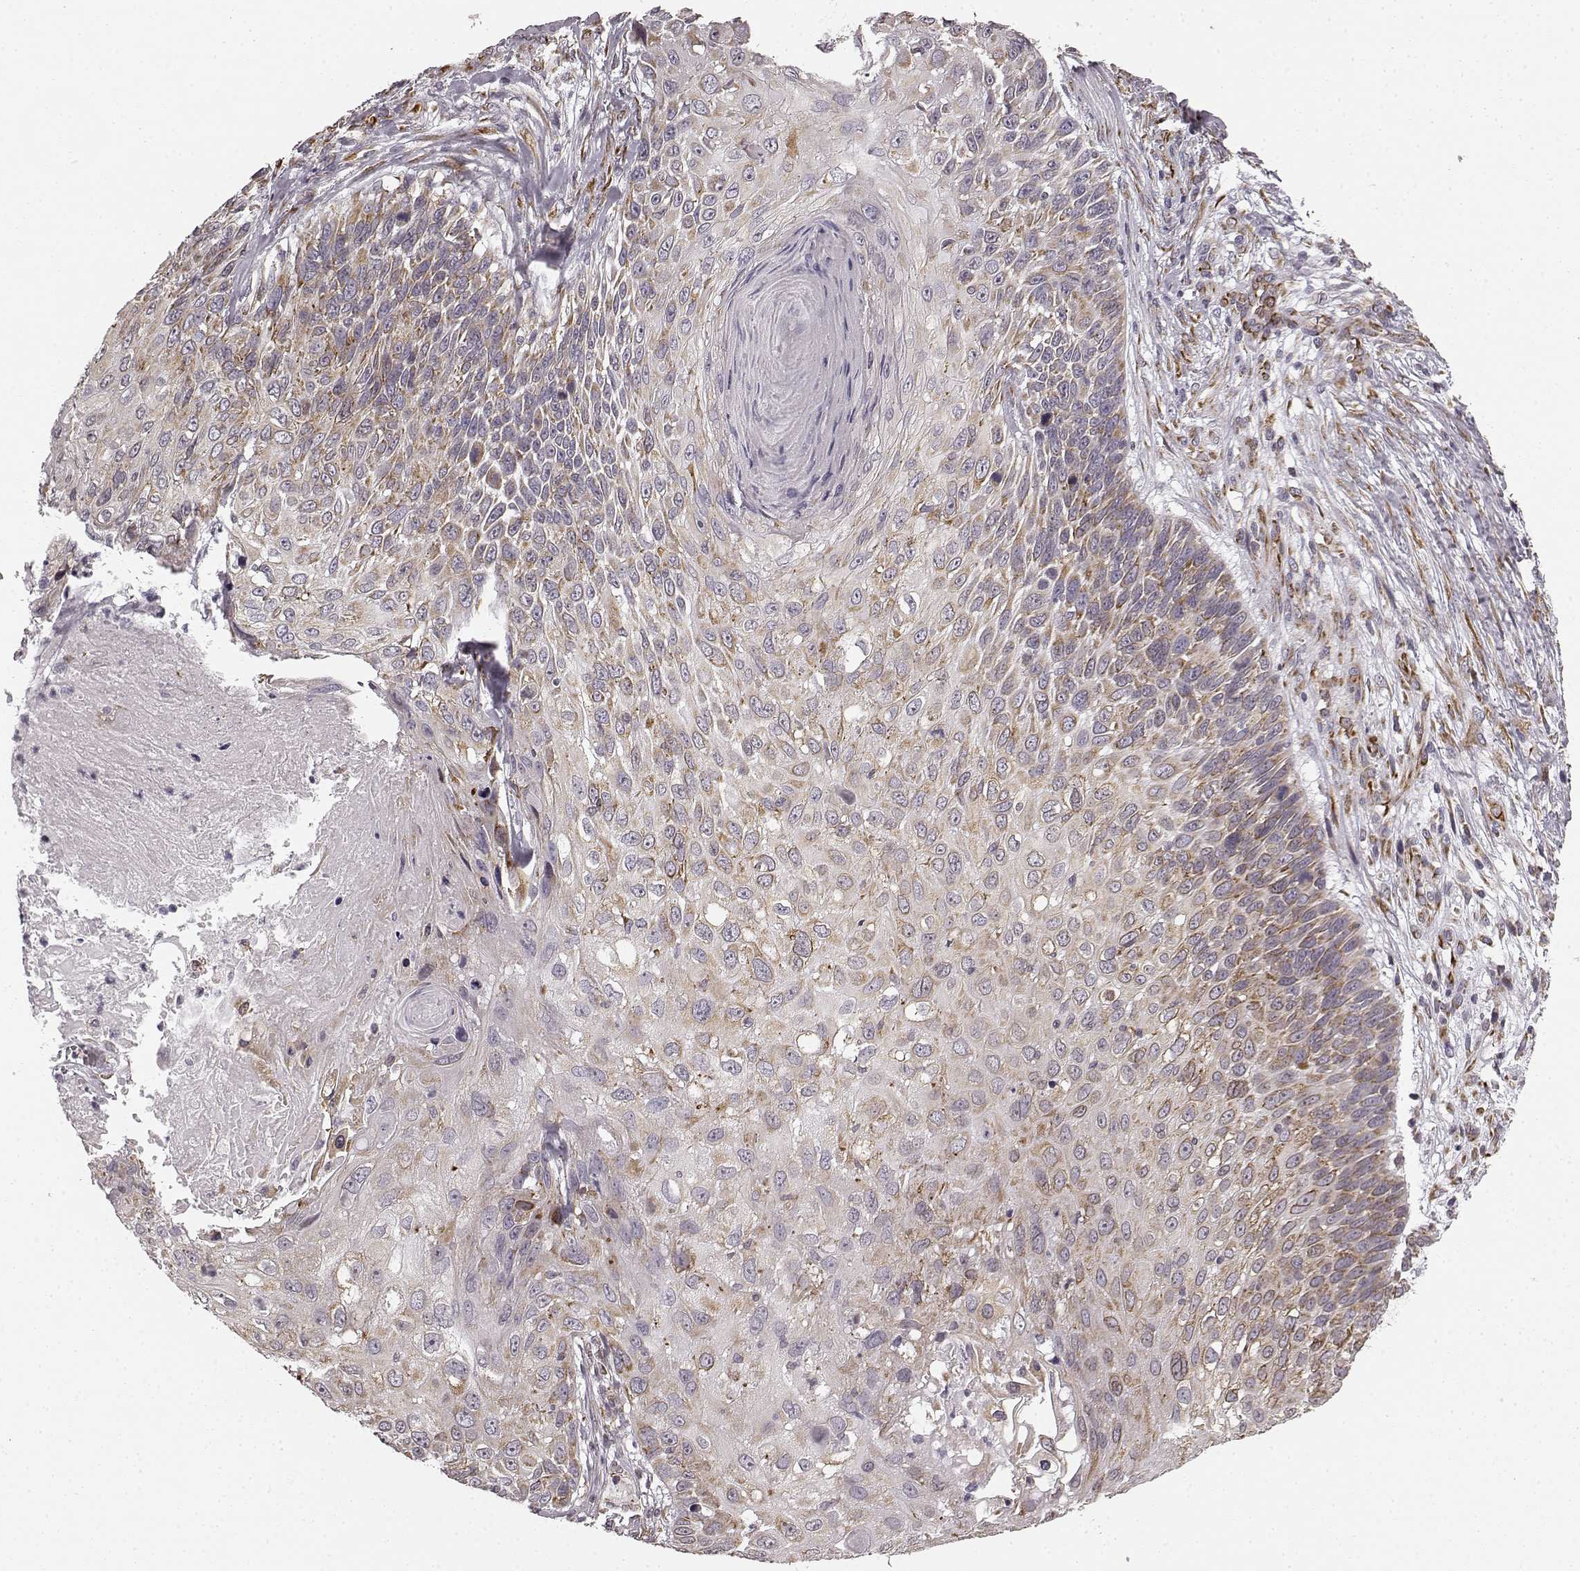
{"staining": {"intensity": "moderate", "quantity": "25%-75%", "location": "cytoplasmic/membranous"}, "tissue": "skin cancer", "cell_type": "Tumor cells", "image_type": "cancer", "snomed": [{"axis": "morphology", "description": "Squamous cell carcinoma, NOS"}, {"axis": "topography", "description": "Skin"}], "caption": "Immunohistochemistry staining of skin cancer, which displays medium levels of moderate cytoplasmic/membranous expression in approximately 25%-75% of tumor cells indicating moderate cytoplasmic/membranous protein staining. The staining was performed using DAB (3,3'-diaminobenzidine) (brown) for protein detection and nuclei were counterstained in hematoxylin (blue).", "gene": "TMEM14A", "patient": {"sex": "male", "age": 92}}